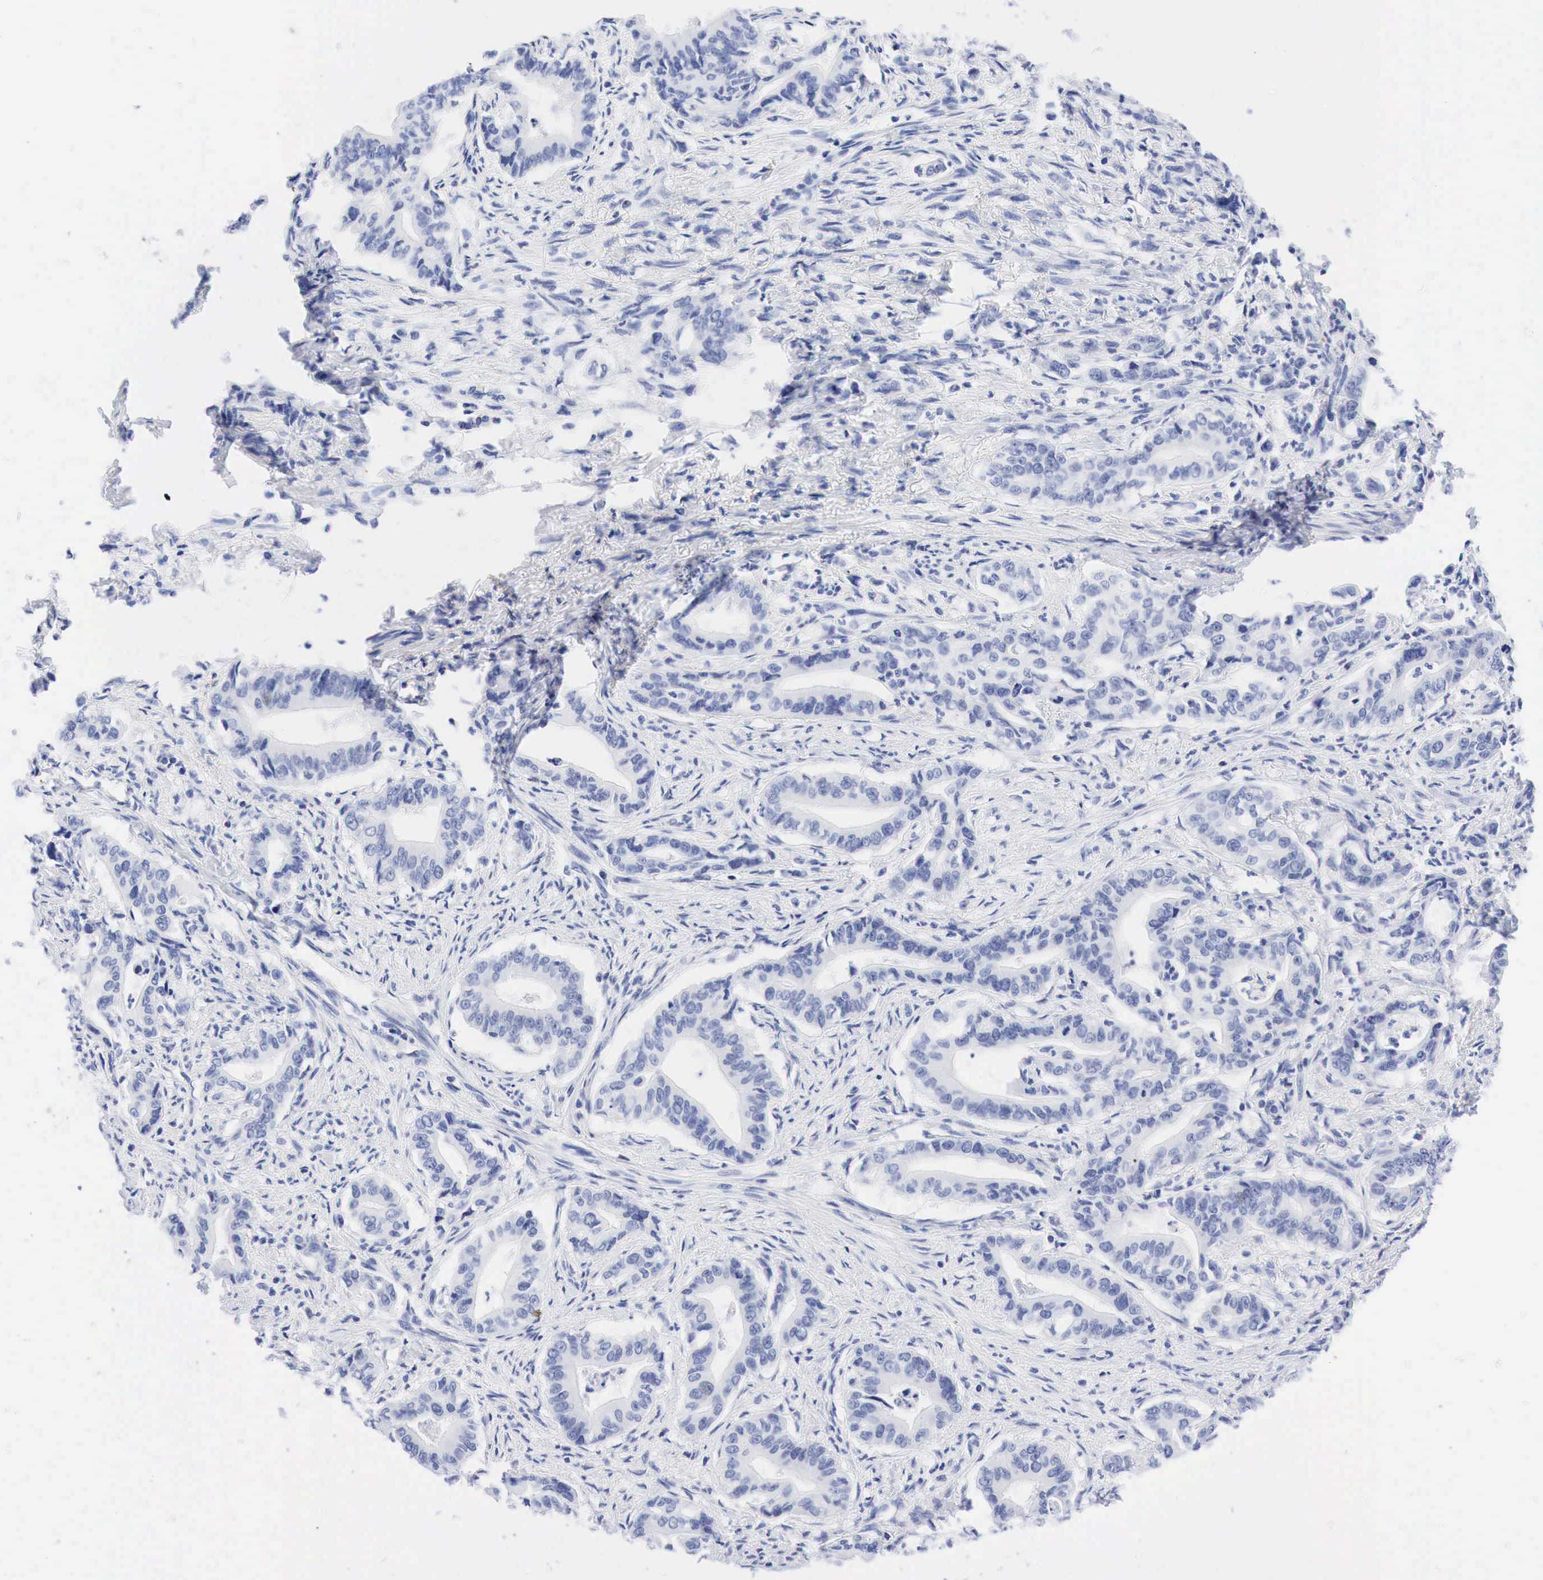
{"staining": {"intensity": "negative", "quantity": "none", "location": "none"}, "tissue": "stomach cancer", "cell_type": "Tumor cells", "image_type": "cancer", "snomed": [{"axis": "morphology", "description": "Adenocarcinoma, NOS"}, {"axis": "topography", "description": "Stomach"}], "caption": "The immunohistochemistry micrograph has no significant positivity in tumor cells of stomach cancer tissue.", "gene": "NKX2-1", "patient": {"sex": "female", "age": 76}}